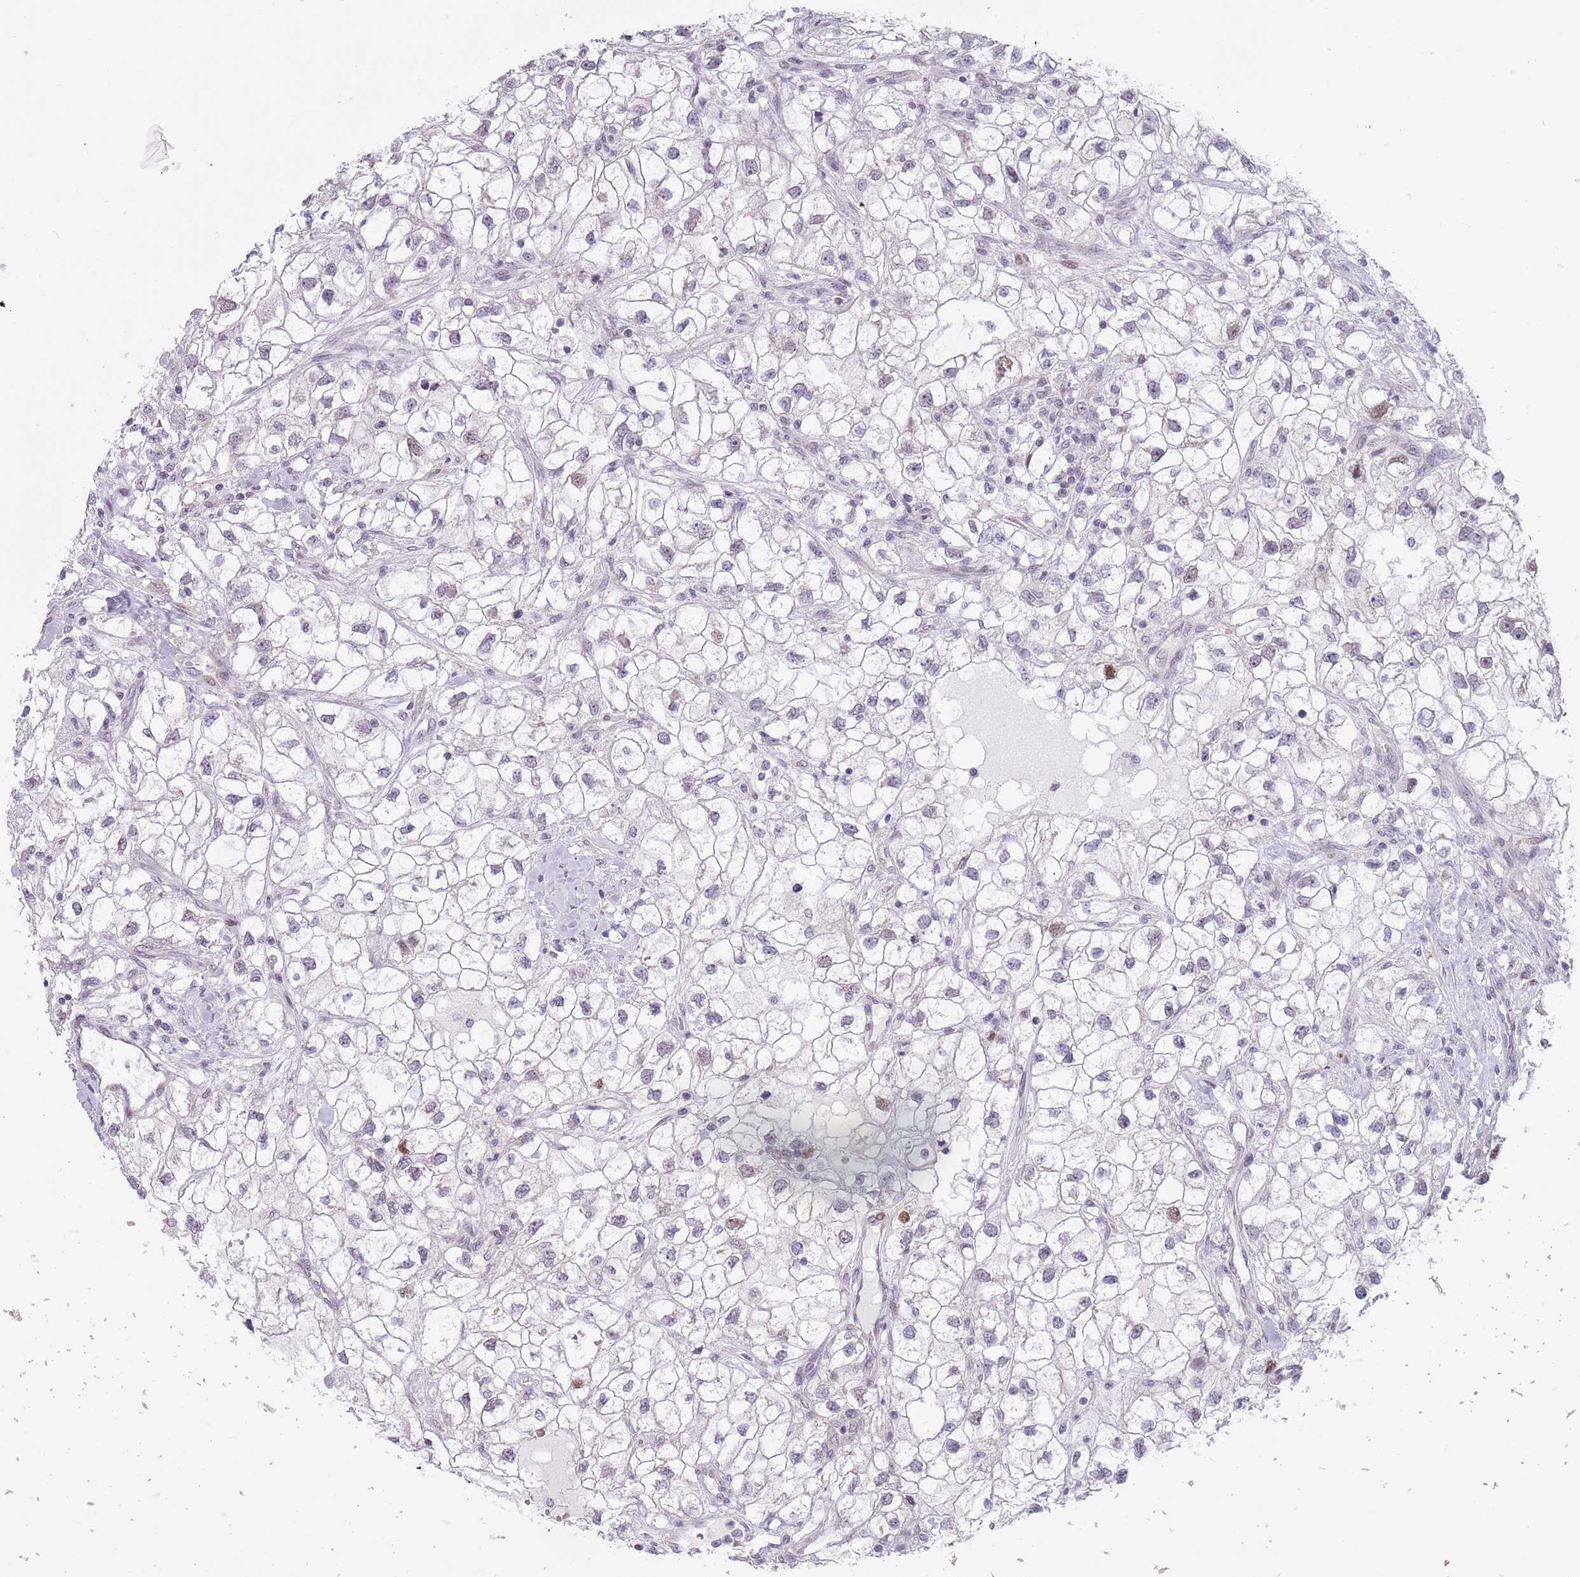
{"staining": {"intensity": "negative", "quantity": "none", "location": "none"}, "tissue": "renal cancer", "cell_type": "Tumor cells", "image_type": "cancer", "snomed": [{"axis": "morphology", "description": "Adenocarcinoma, NOS"}, {"axis": "topography", "description": "Kidney"}], "caption": "The histopathology image displays no significant positivity in tumor cells of adenocarcinoma (renal).", "gene": "ZKSCAN2", "patient": {"sex": "male", "age": 59}}